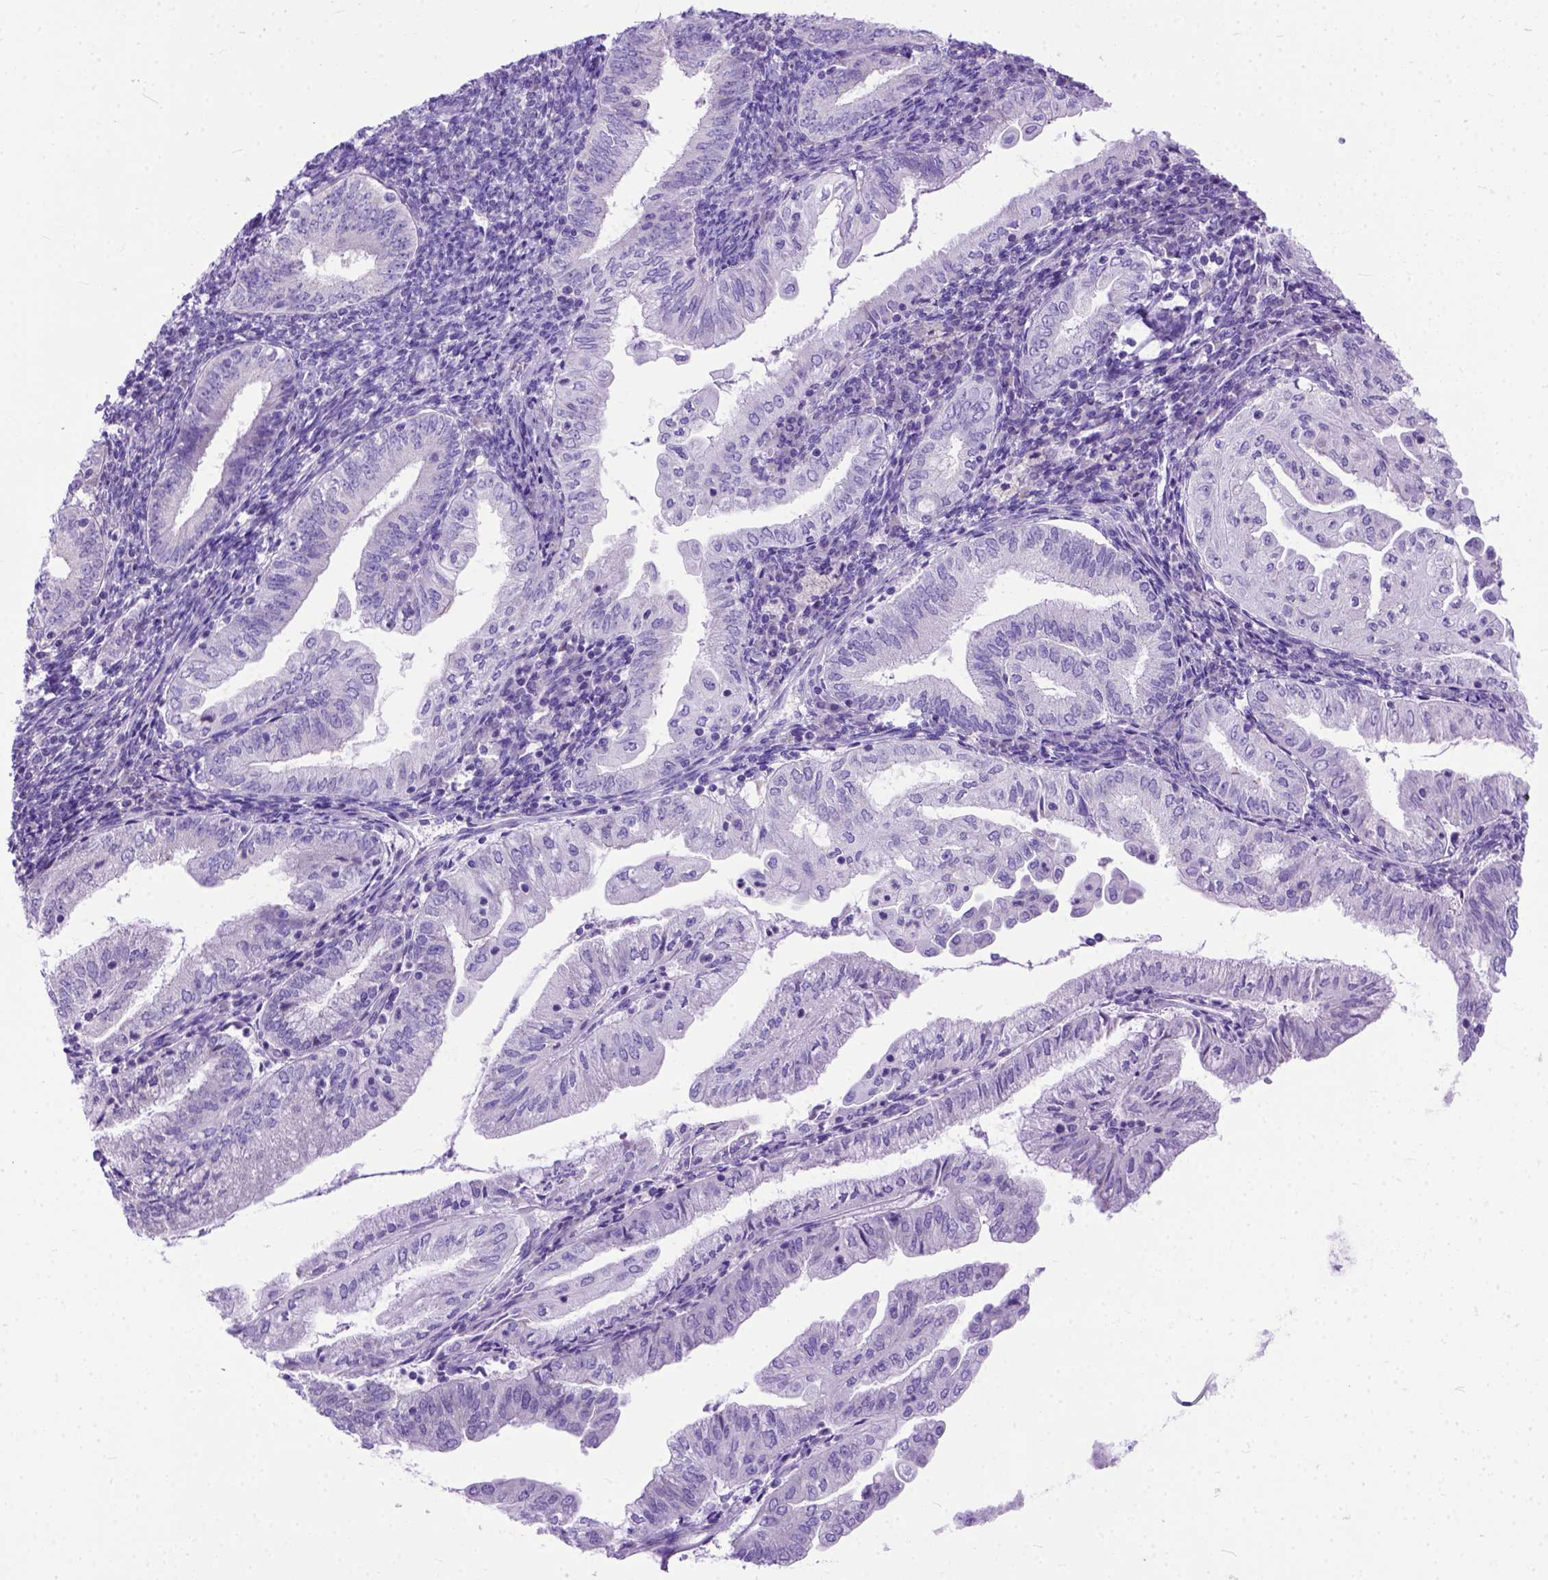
{"staining": {"intensity": "negative", "quantity": "none", "location": "none"}, "tissue": "endometrial cancer", "cell_type": "Tumor cells", "image_type": "cancer", "snomed": [{"axis": "morphology", "description": "Adenocarcinoma, NOS"}, {"axis": "topography", "description": "Endometrium"}], "caption": "High power microscopy micrograph of an IHC histopathology image of endometrial cancer, revealing no significant positivity in tumor cells.", "gene": "ODAD3", "patient": {"sex": "female", "age": 55}}